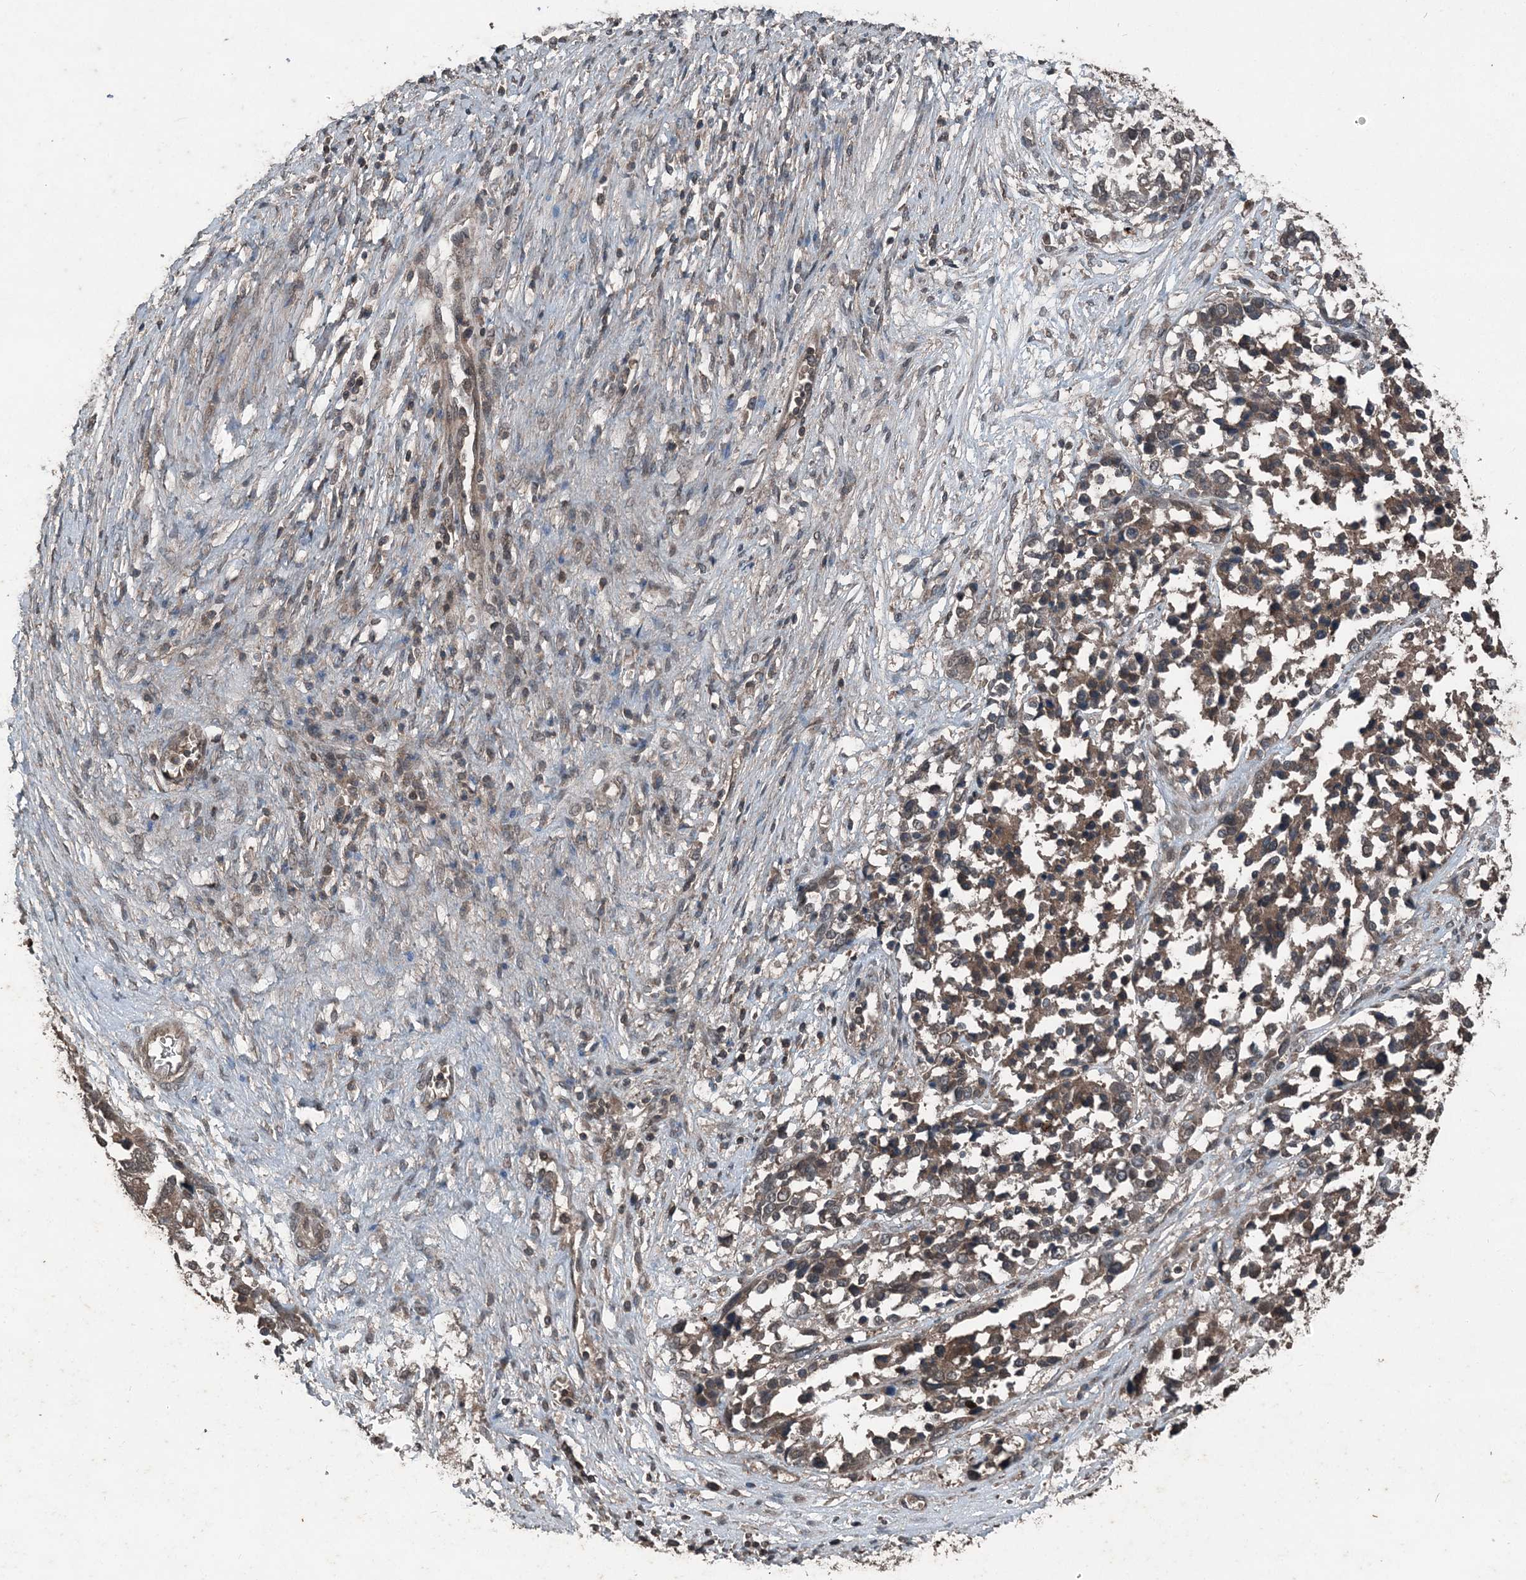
{"staining": {"intensity": "weak", "quantity": "<25%", "location": "cytoplasmic/membranous"}, "tissue": "ovarian cancer", "cell_type": "Tumor cells", "image_type": "cancer", "snomed": [{"axis": "morphology", "description": "Cystadenocarcinoma, serous, NOS"}, {"axis": "topography", "description": "Ovary"}], "caption": "An immunohistochemistry image of serous cystadenocarcinoma (ovarian) is shown. There is no staining in tumor cells of serous cystadenocarcinoma (ovarian).", "gene": "CFL1", "patient": {"sex": "female", "age": 44}}